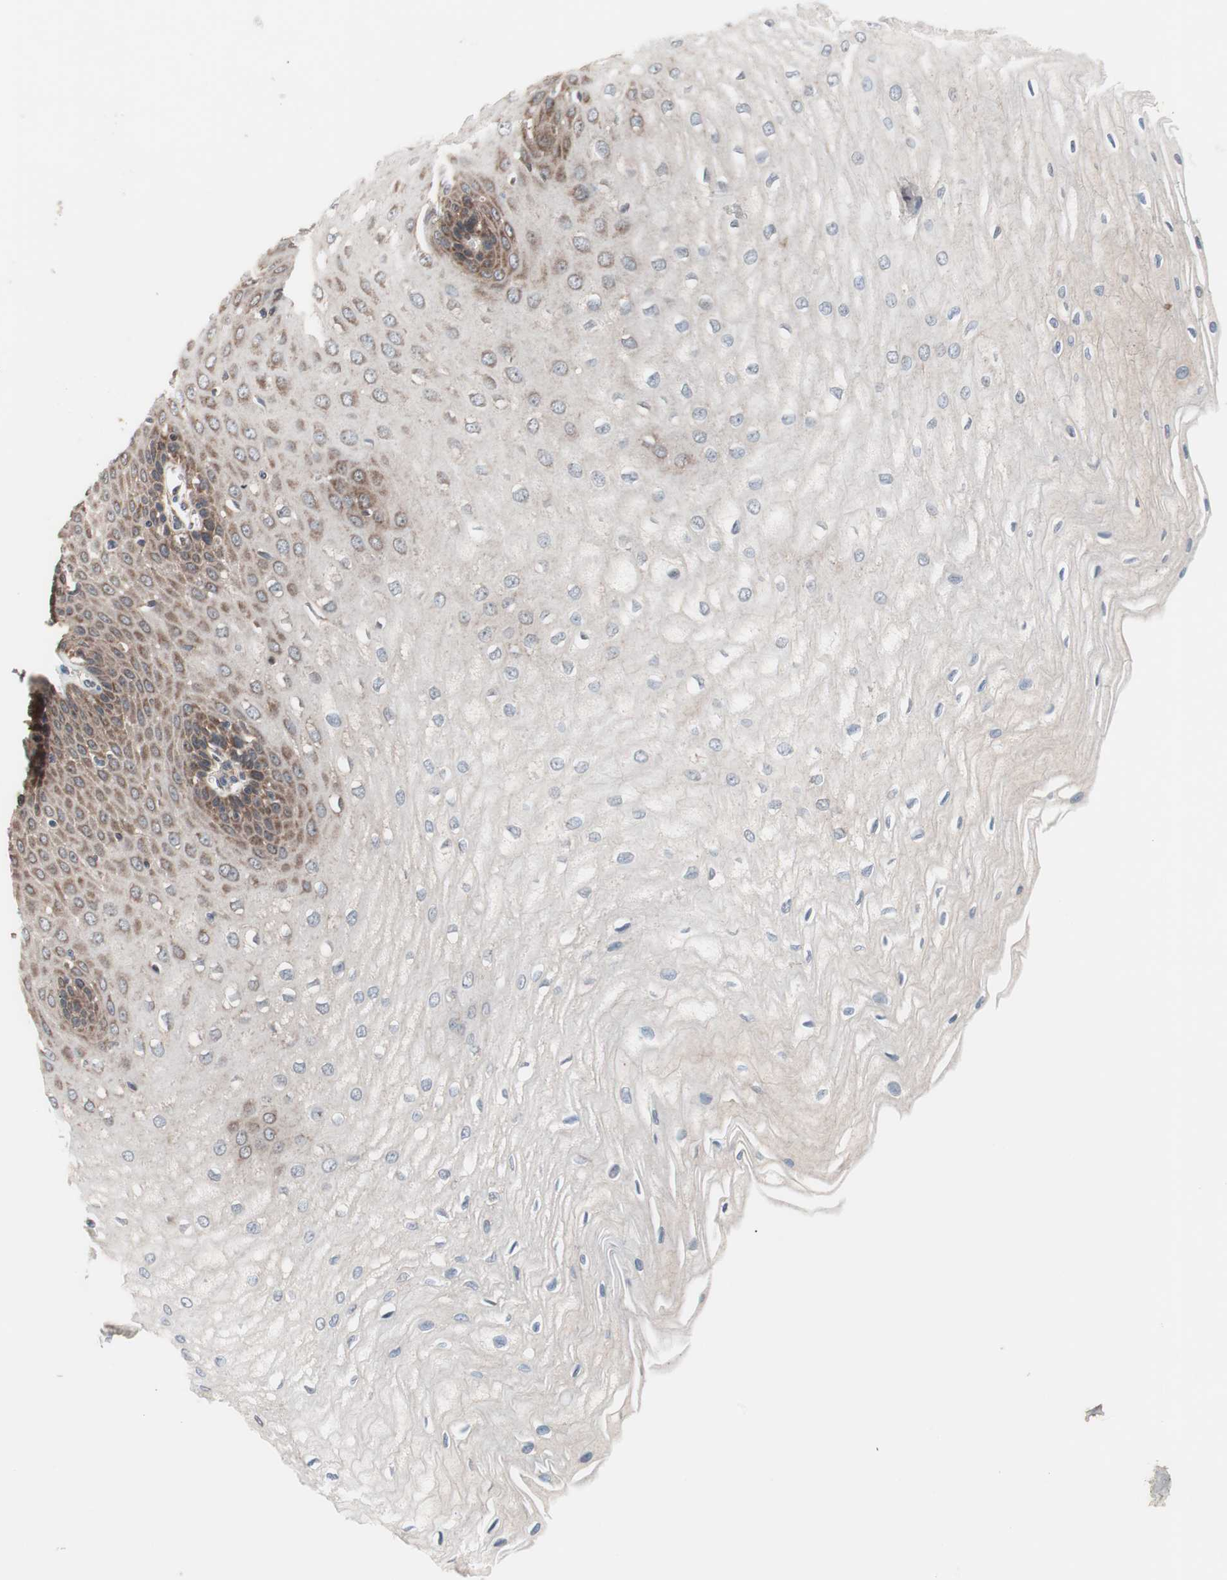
{"staining": {"intensity": "strong", "quantity": "25%-75%", "location": "cytoplasmic/membranous"}, "tissue": "esophagus", "cell_type": "Squamous epithelial cells", "image_type": "normal", "snomed": [{"axis": "morphology", "description": "Normal tissue, NOS"}, {"axis": "morphology", "description": "Squamous cell carcinoma, NOS"}, {"axis": "topography", "description": "Esophagus"}], "caption": "Human esophagus stained with a brown dye exhibits strong cytoplasmic/membranous positive staining in approximately 25%-75% of squamous epithelial cells.", "gene": "HMBS", "patient": {"sex": "male", "age": 65}}